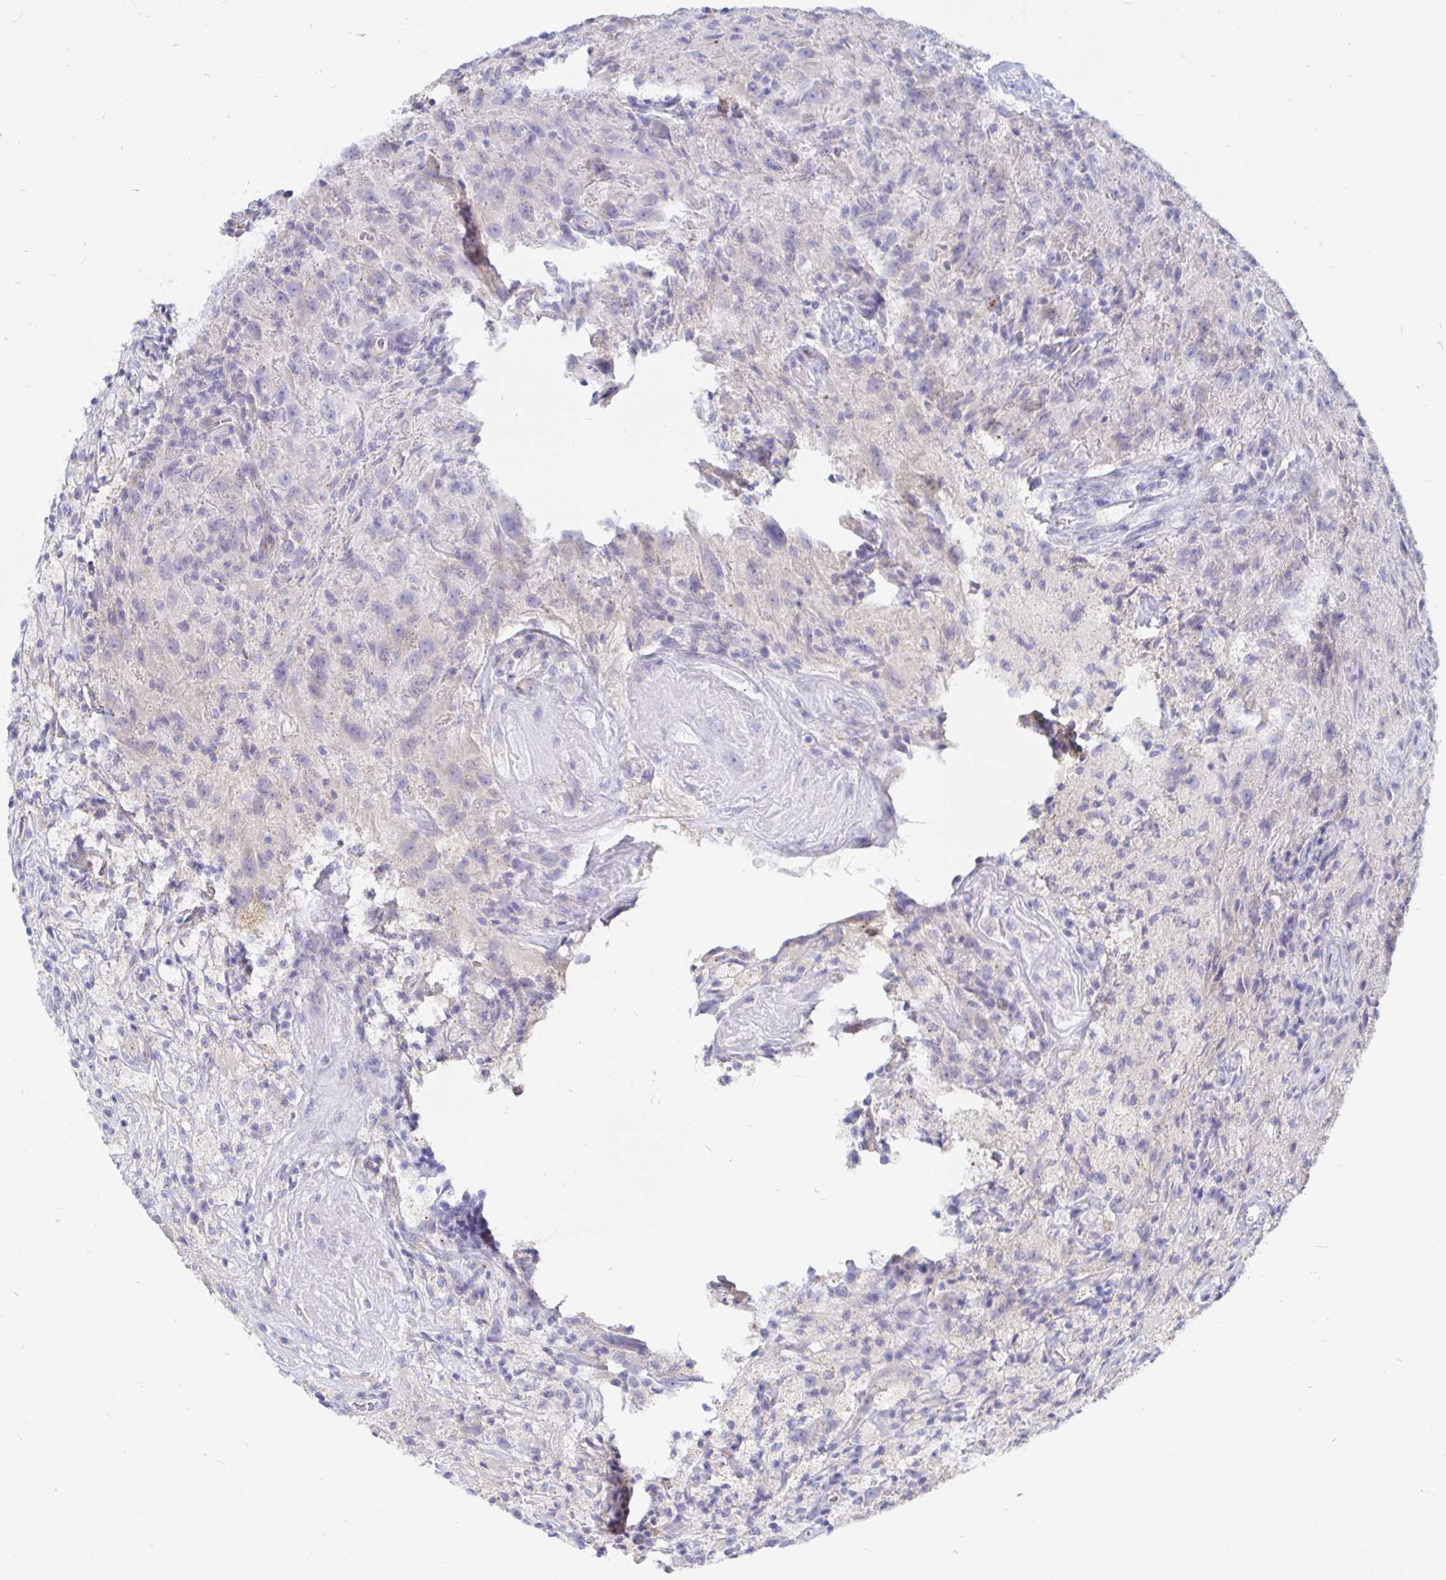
{"staining": {"intensity": "negative", "quantity": "none", "location": "none"}, "tissue": "glioma", "cell_type": "Tumor cells", "image_type": "cancer", "snomed": [{"axis": "morphology", "description": "Glioma, malignant, High grade"}, {"axis": "topography", "description": "Brain"}], "caption": "Immunohistochemistry (IHC) image of malignant high-grade glioma stained for a protein (brown), which demonstrates no staining in tumor cells.", "gene": "COX16", "patient": {"sex": "male", "age": 68}}